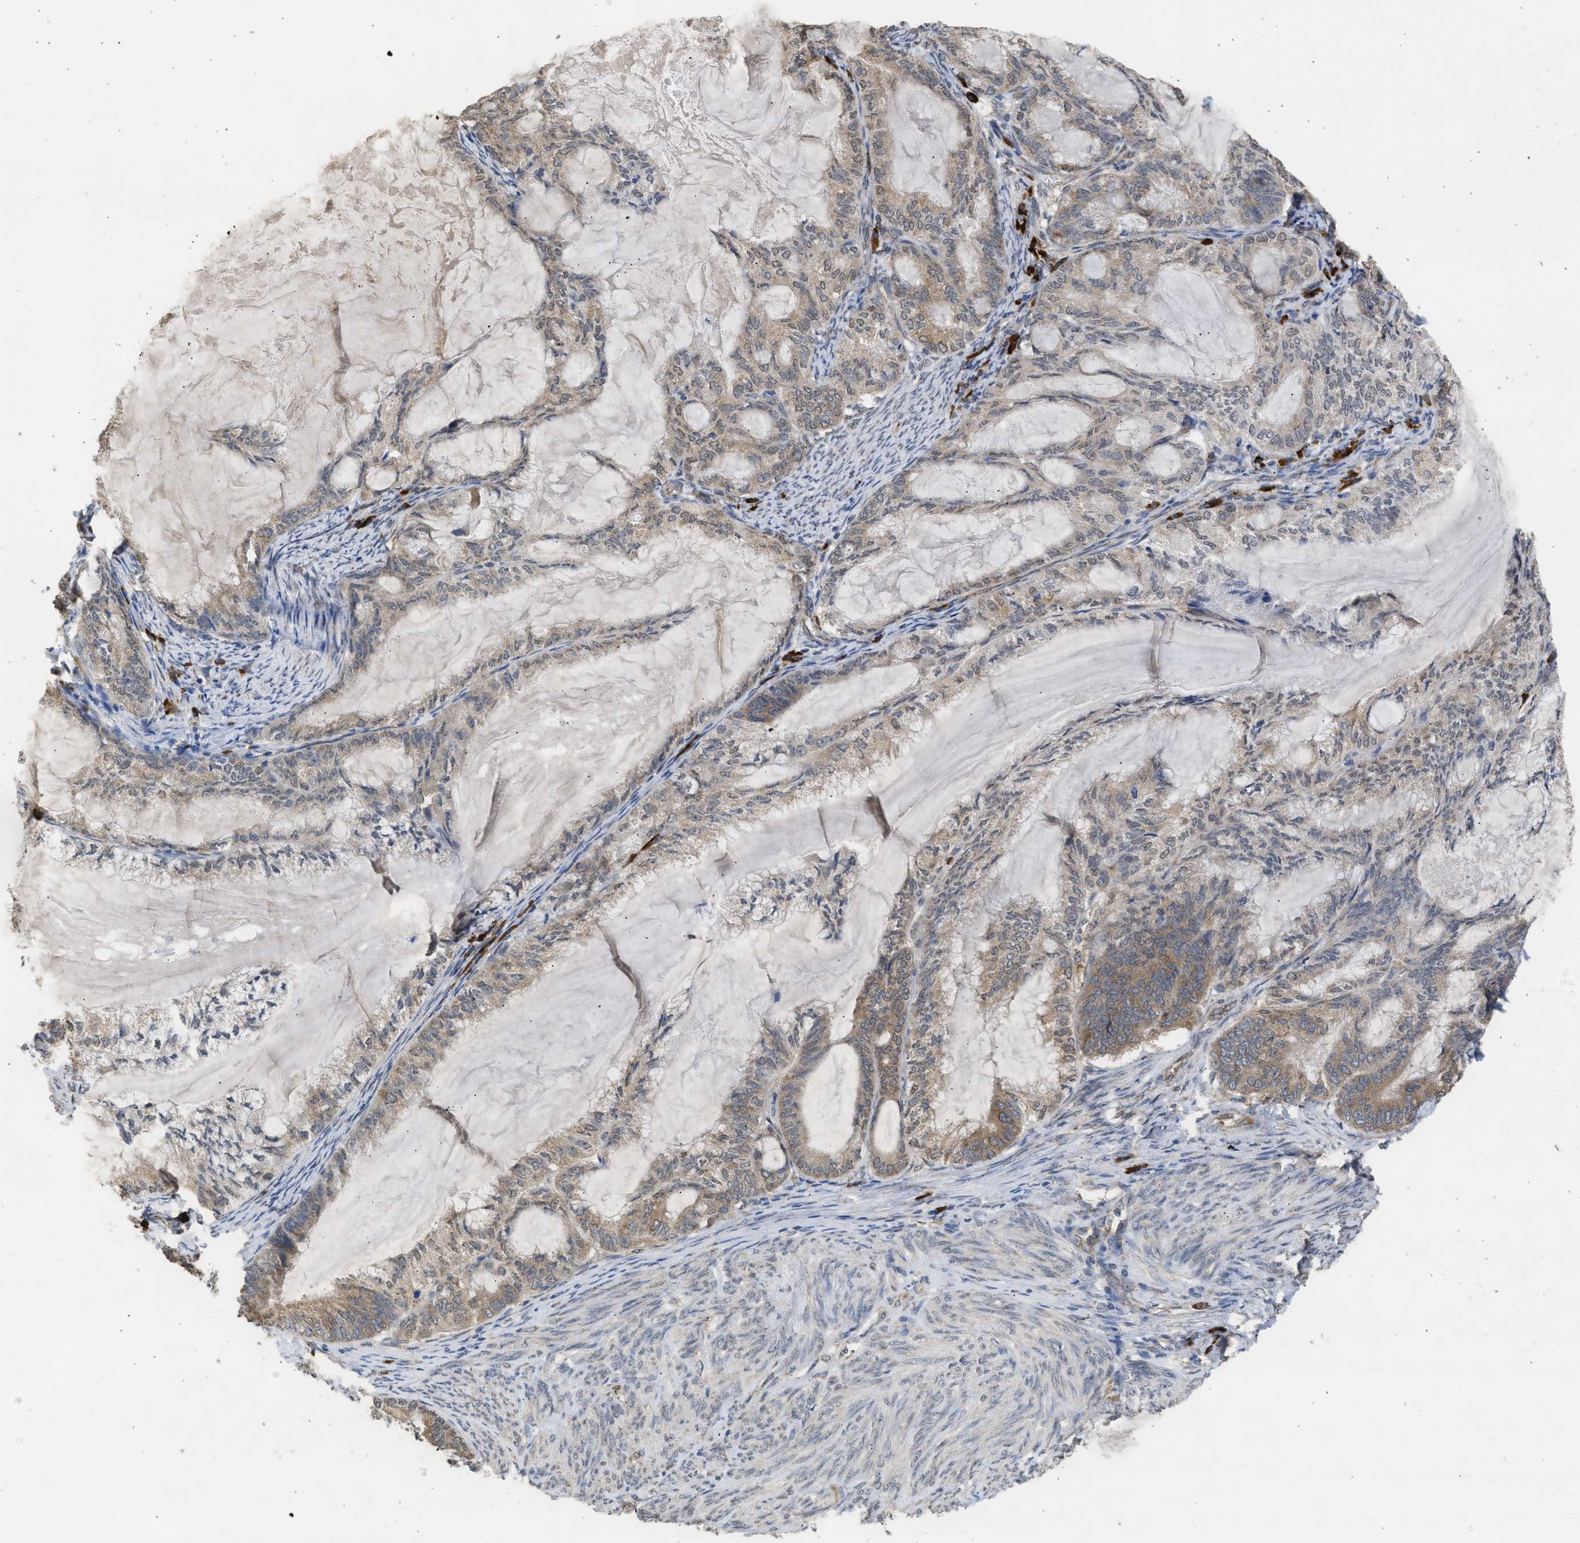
{"staining": {"intensity": "weak", "quantity": ">75%", "location": "cytoplasmic/membranous"}, "tissue": "endometrial cancer", "cell_type": "Tumor cells", "image_type": "cancer", "snomed": [{"axis": "morphology", "description": "Adenocarcinoma, NOS"}, {"axis": "topography", "description": "Endometrium"}], "caption": "IHC photomicrograph of human endometrial cancer (adenocarcinoma) stained for a protein (brown), which demonstrates low levels of weak cytoplasmic/membranous expression in about >75% of tumor cells.", "gene": "DNAJC1", "patient": {"sex": "female", "age": 86}}